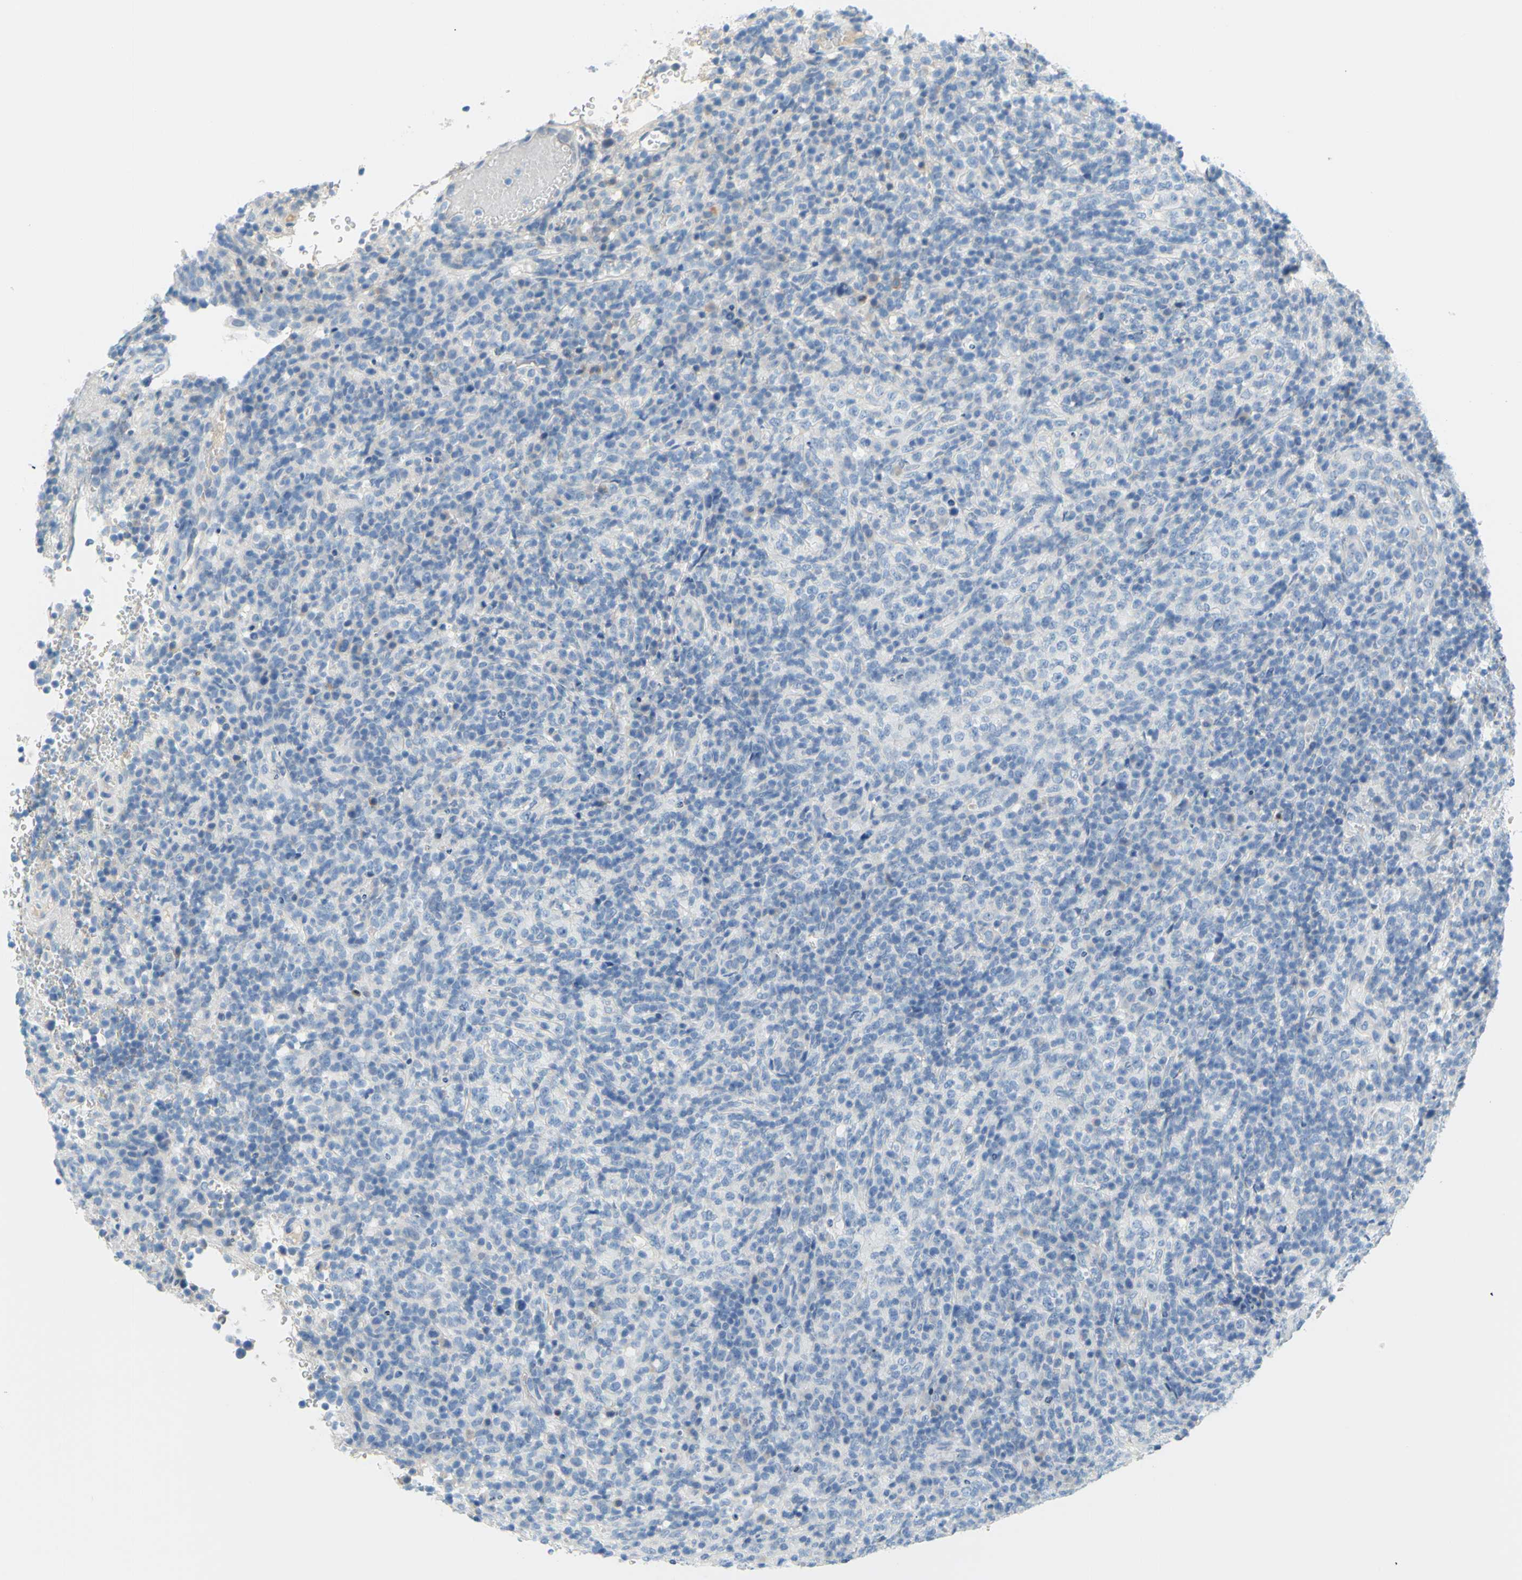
{"staining": {"intensity": "negative", "quantity": "none", "location": "none"}, "tissue": "lymphoma", "cell_type": "Tumor cells", "image_type": "cancer", "snomed": [{"axis": "morphology", "description": "Malignant lymphoma, non-Hodgkin's type, High grade"}, {"axis": "topography", "description": "Lymph node"}], "caption": "Micrograph shows no significant protein expression in tumor cells of lymphoma.", "gene": "DCT", "patient": {"sex": "female", "age": 76}}